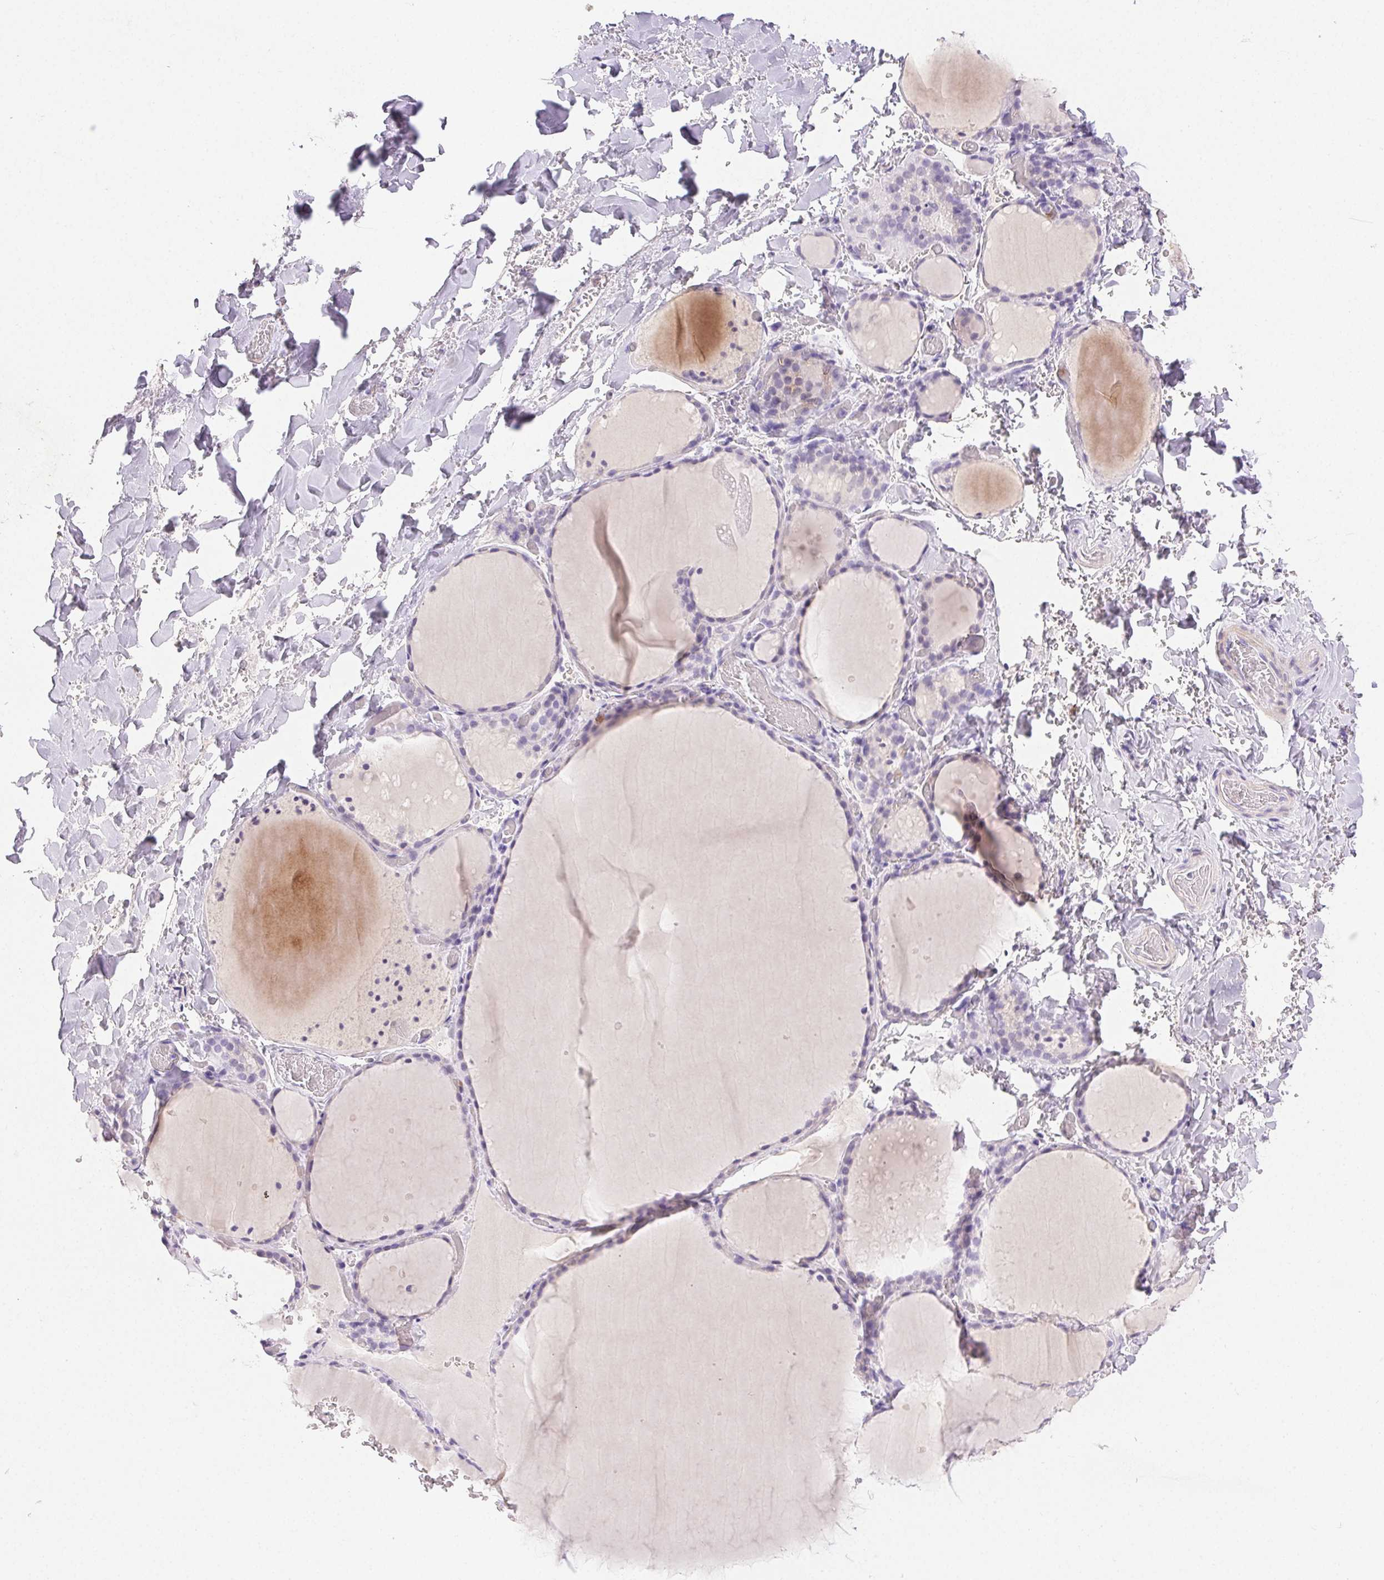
{"staining": {"intensity": "negative", "quantity": "none", "location": "none"}, "tissue": "thyroid gland", "cell_type": "Glandular cells", "image_type": "normal", "snomed": [{"axis": "morphology", "description": "Normal tissue, NOS"}, {"axis": "topography", "description": "Thyroid gland"}], "caption": "Immunohistochemical staining of normal thyroid gland displays no significant positivity in glandular cells. (DAB (3,3'-diaminobenzidine) immunohistochemistry (IHC), high magnification).", "gene": "EMX2", "patient": {"sex": "female", "age": 36}}